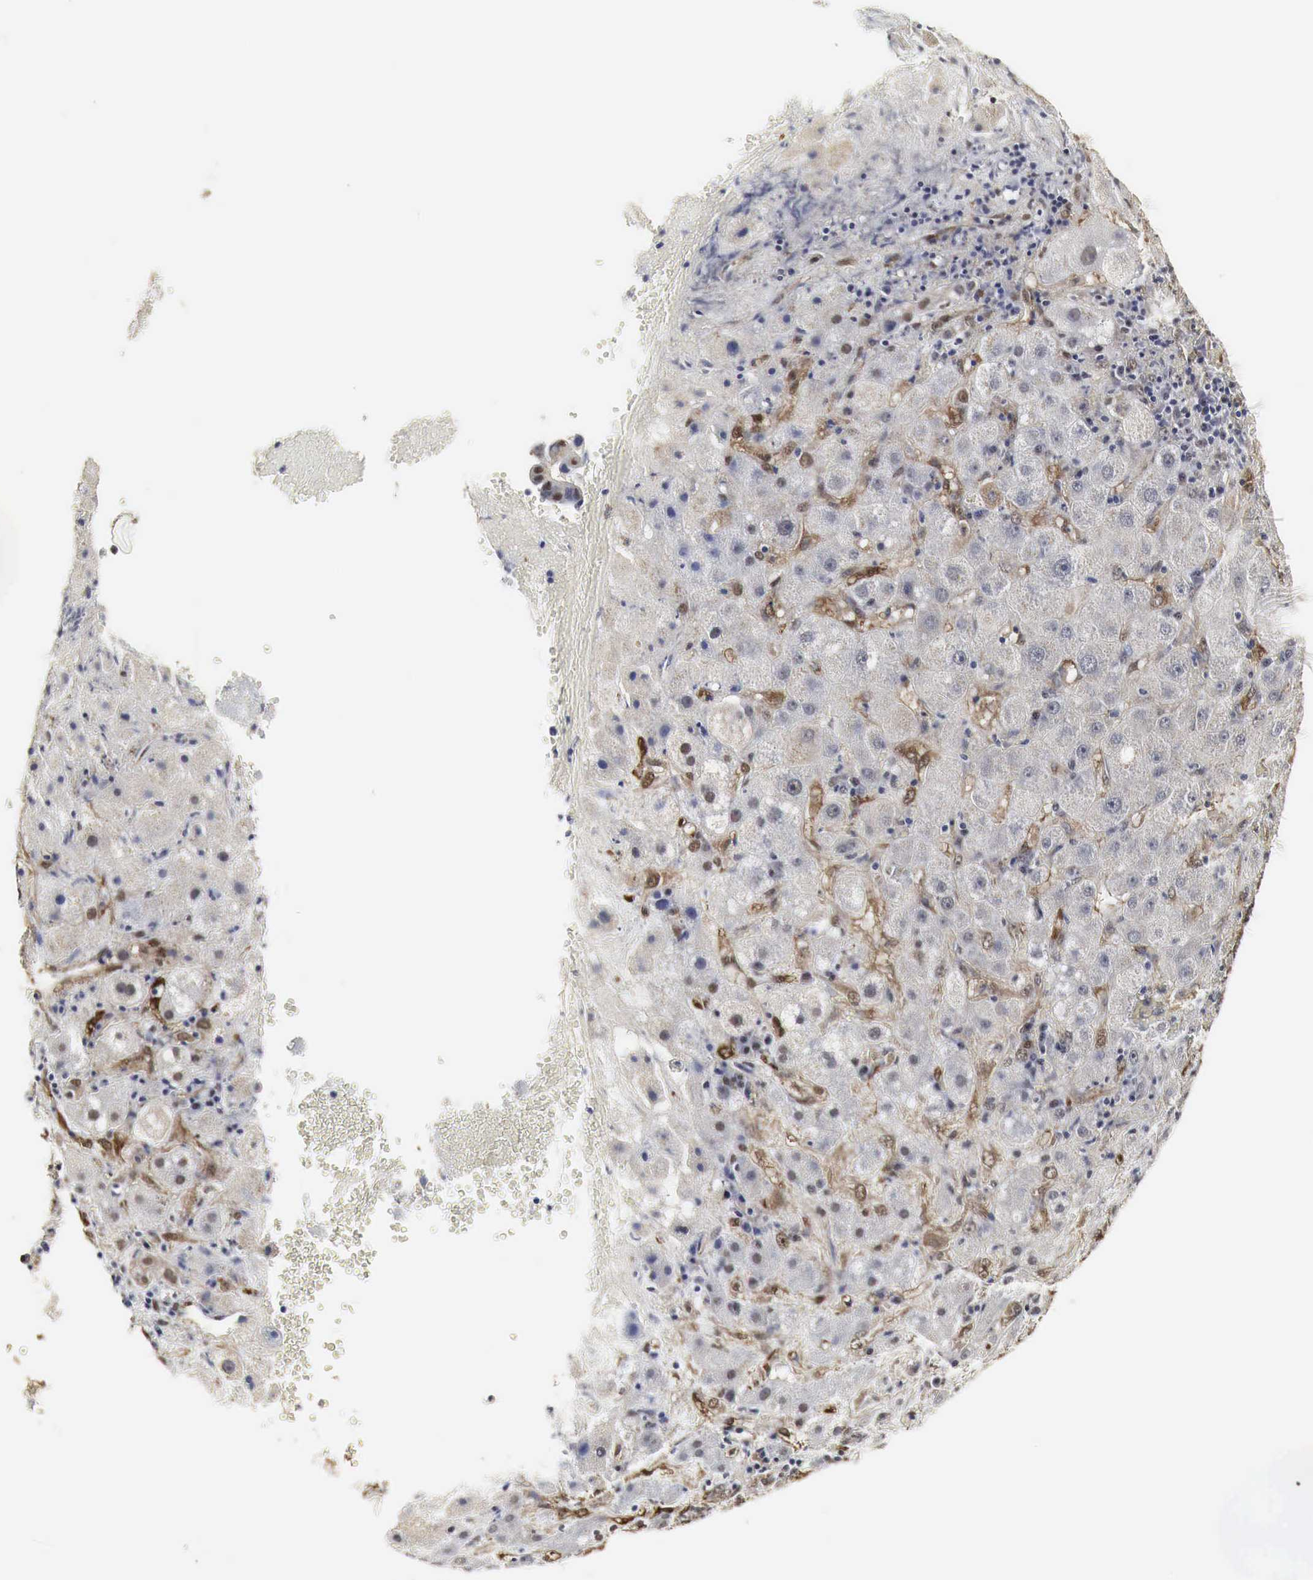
{"staining": {"intensity": "moderate", "quantity": "25%-75%", "location": "cytoplasmic/membranous,nuclear"}, "tissue": "liver cancer", "cell_type": "Tumor cells", "image_type": "cancer", "snomed": [{"axis": "morphology", "description": "Cholangiocarcinoma"}, {"axis": "topography", "description": "Liver"}], "caption": "Immunohistochemical staining of human liver cancer (cholangiocarcinoma) demonstrates medium levels of moderate cytoplasmic/membranous and nuclear staining in approximately 25%-75% of tumor cells.", "gene": "SPIN1", "patient": {"sex": "female", "age": 79}}